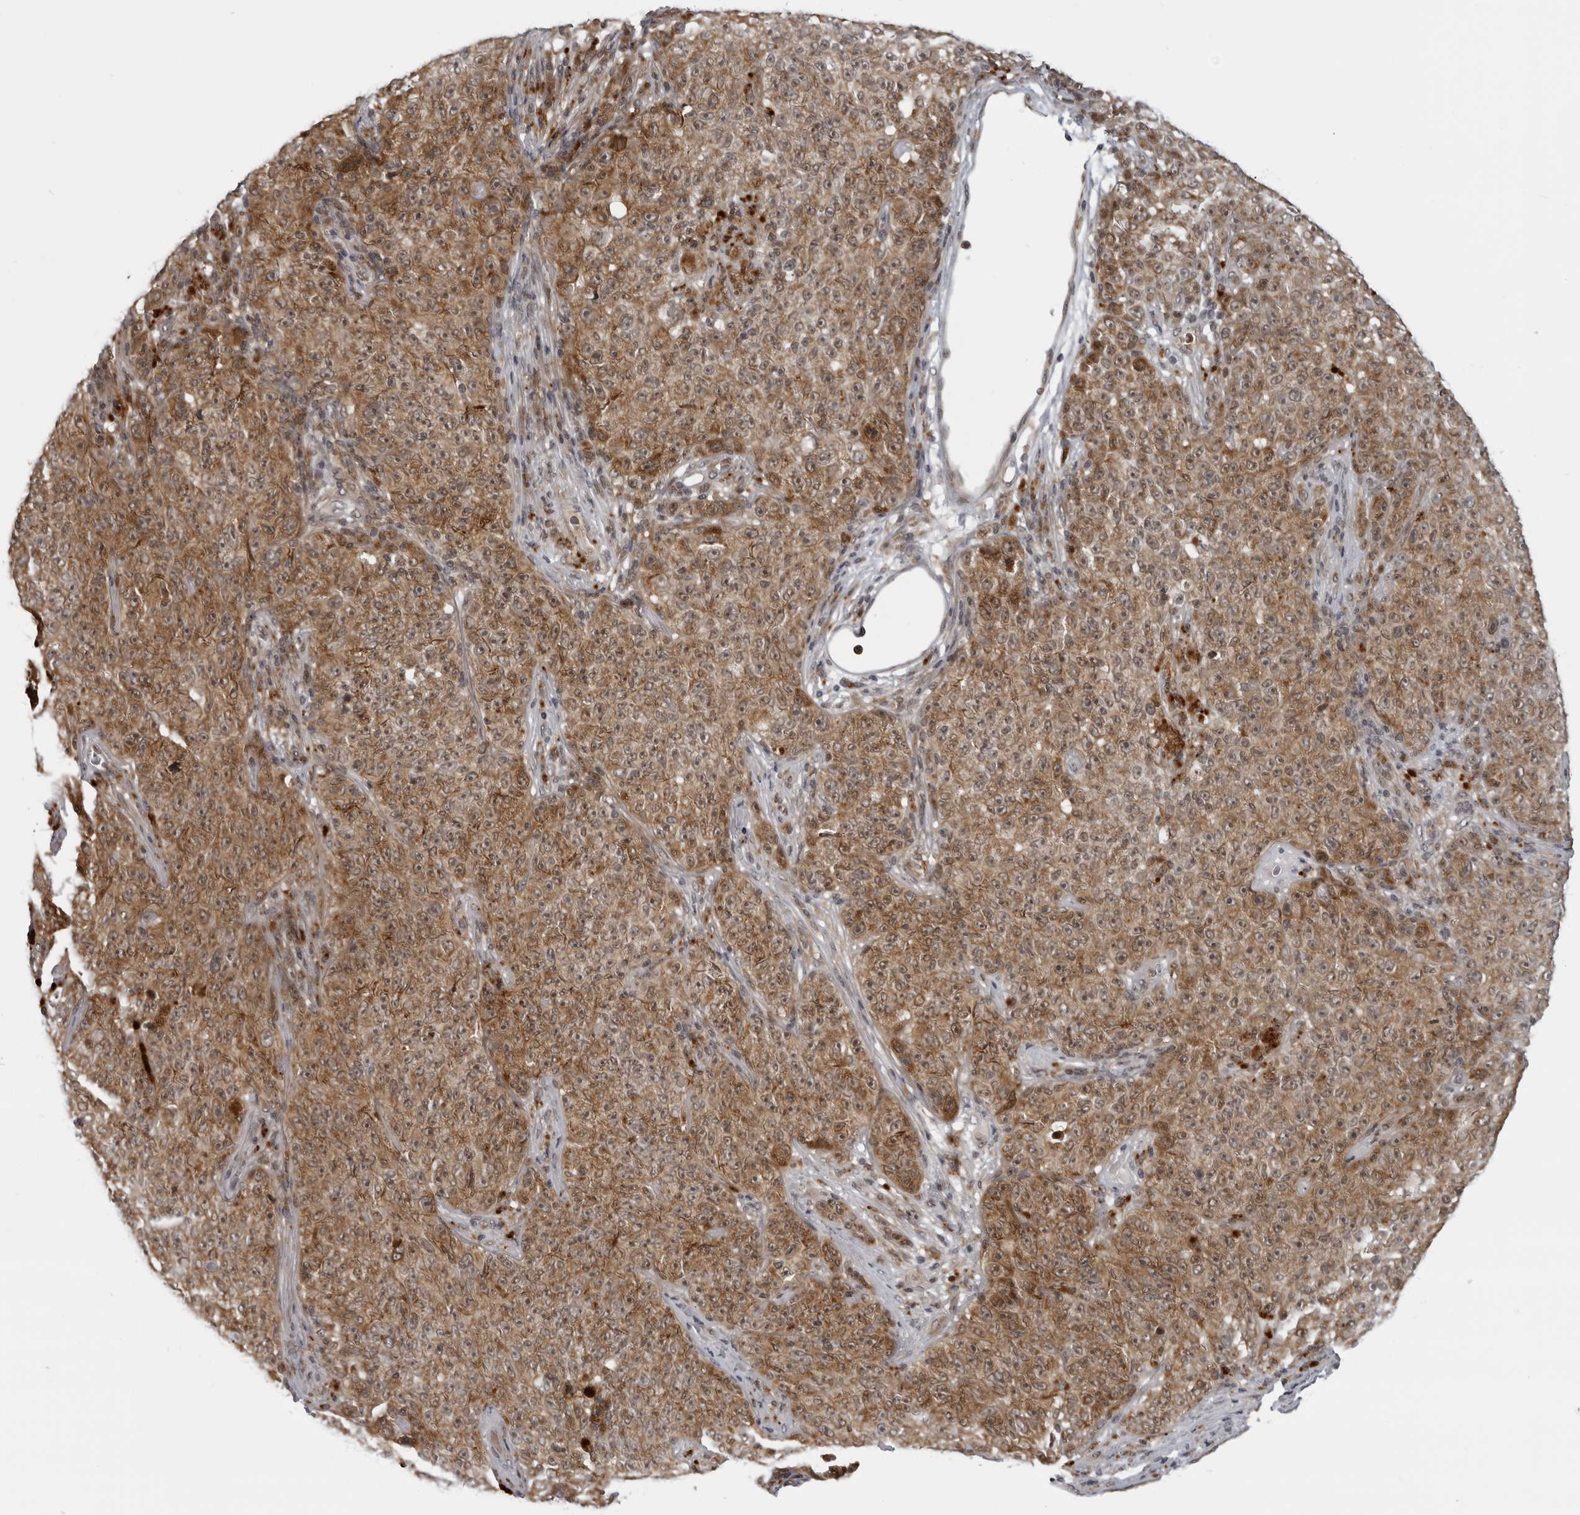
{"staining": {"intensity": "moderate", "quantity": ">75%", "location": "cytoplasmic/membranous"}, "tissue": "melanoma", "cell_type": "Tumor cells", "image_type": "cancer", "snomed": [{"axis": "morphology", "description": "Malignant melanoma, NOS"}, {"axis": "topography", "description": "Skin"}], "caption": "Melanoma stained with a brown dye demonstrates moderate cytoplasmic/membranous positive staining in approximately >75% of tumor cells.", "gene": "THOP1", "patient": {"sex": "female", "age": 82}}